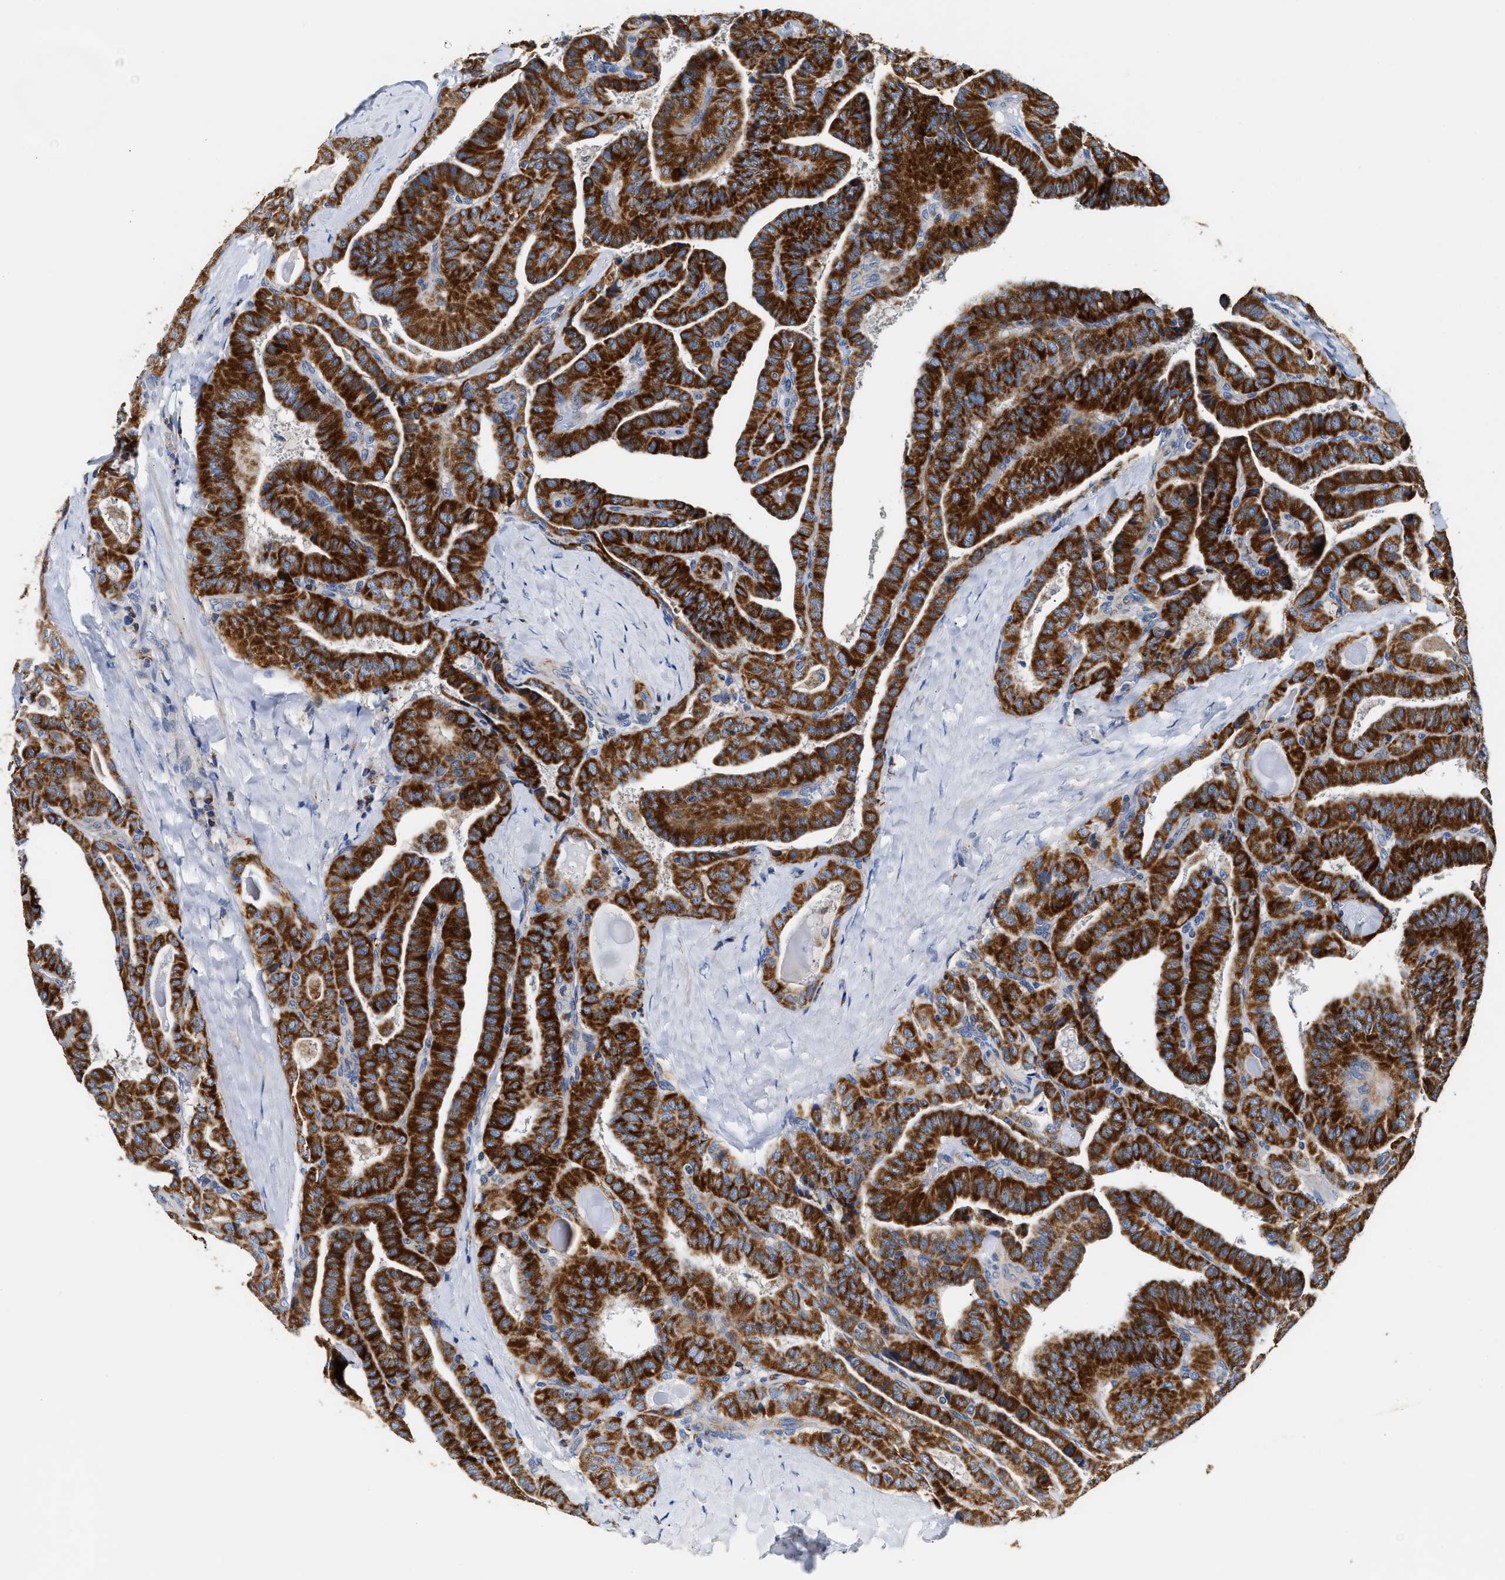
{"staining": {"intensity": "strong", "quantity": ">75%", "location": "cytoplasmic/membranous"}, "tissue": "thyroid cancer", "cell_type": "Tumor cells", "image_type": "cancer", "snomed": [{"axis": "morphology", "description": "Papillary adenocarcinoma, NOS"}, {"axis": "topography", "description": "Thyroid gland"}], "caption": "Human papillary adenocarcinoma (thyroid) stained for a protein (brown) reveals strong cytoplasmic/membranous positive positivity in approximately >75% of tumor cells.", "gene": "ACADVL", "patient": {"sex": "male", "age": 77}}